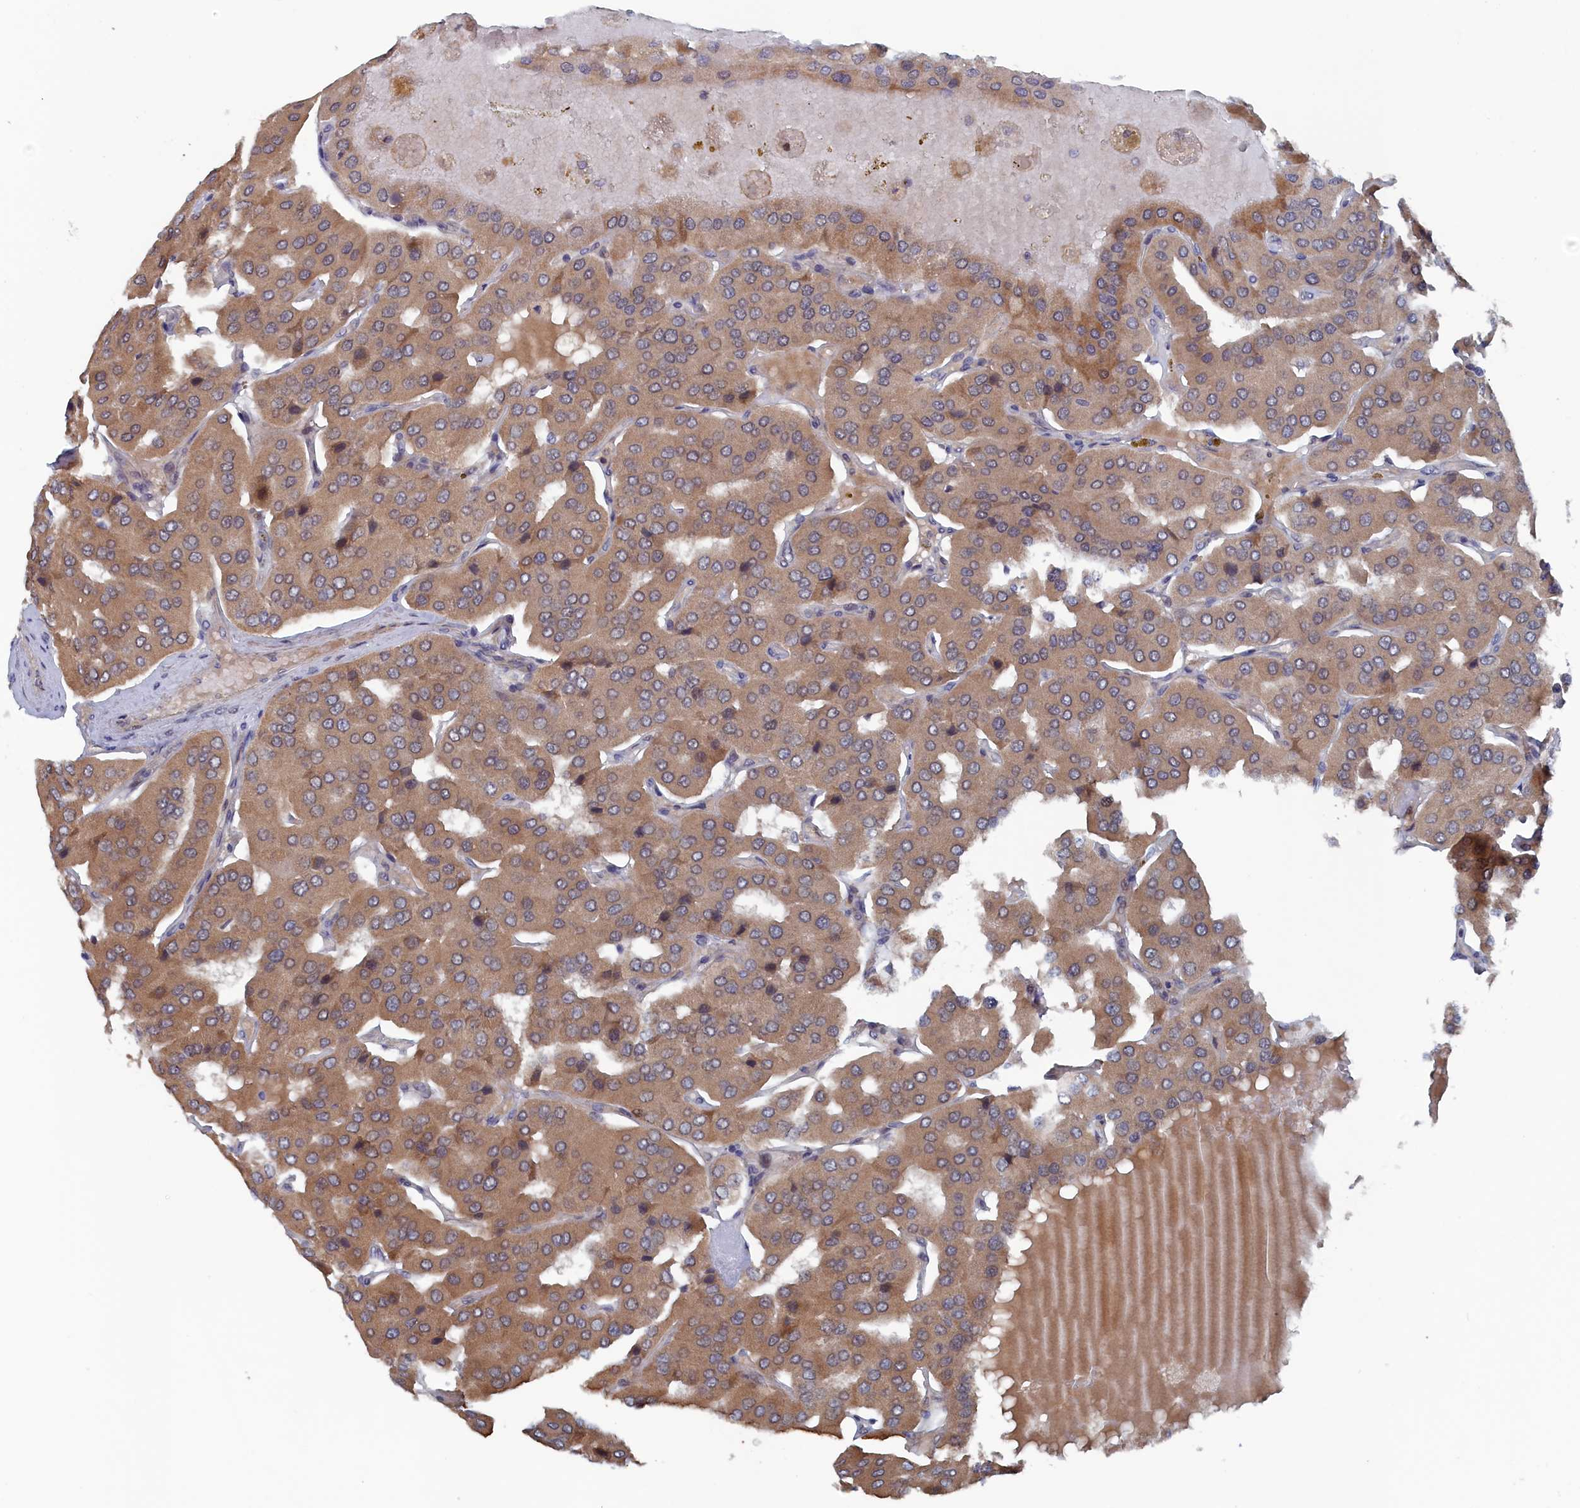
{"staining": {"intensity": "moderate", "quantity": ">75%", "location": "cytoplasmic/membranous"}, "tissue": "parathyroid gland", "cell_type": "Glandular cells", "image_type": "normal", "snomed": [{"axis": "morphology", "description": "Normal tissue, NOS"}, {"axis": "morphology", "description": "Adenoma, NOS"}, {"axis": "topography", "description": "Parathyroid gland"}], "caption": "Protein expression analysis of normal parathyroid gland reveals moderate cytoplasmic/membranous positivity in approximately >75% of glandular cells. (DAB IHC, brown staining for protein, blue staining for nuclei).", "gene": "ELOVL6", "patient": {"sex": "female", "age": 86}}